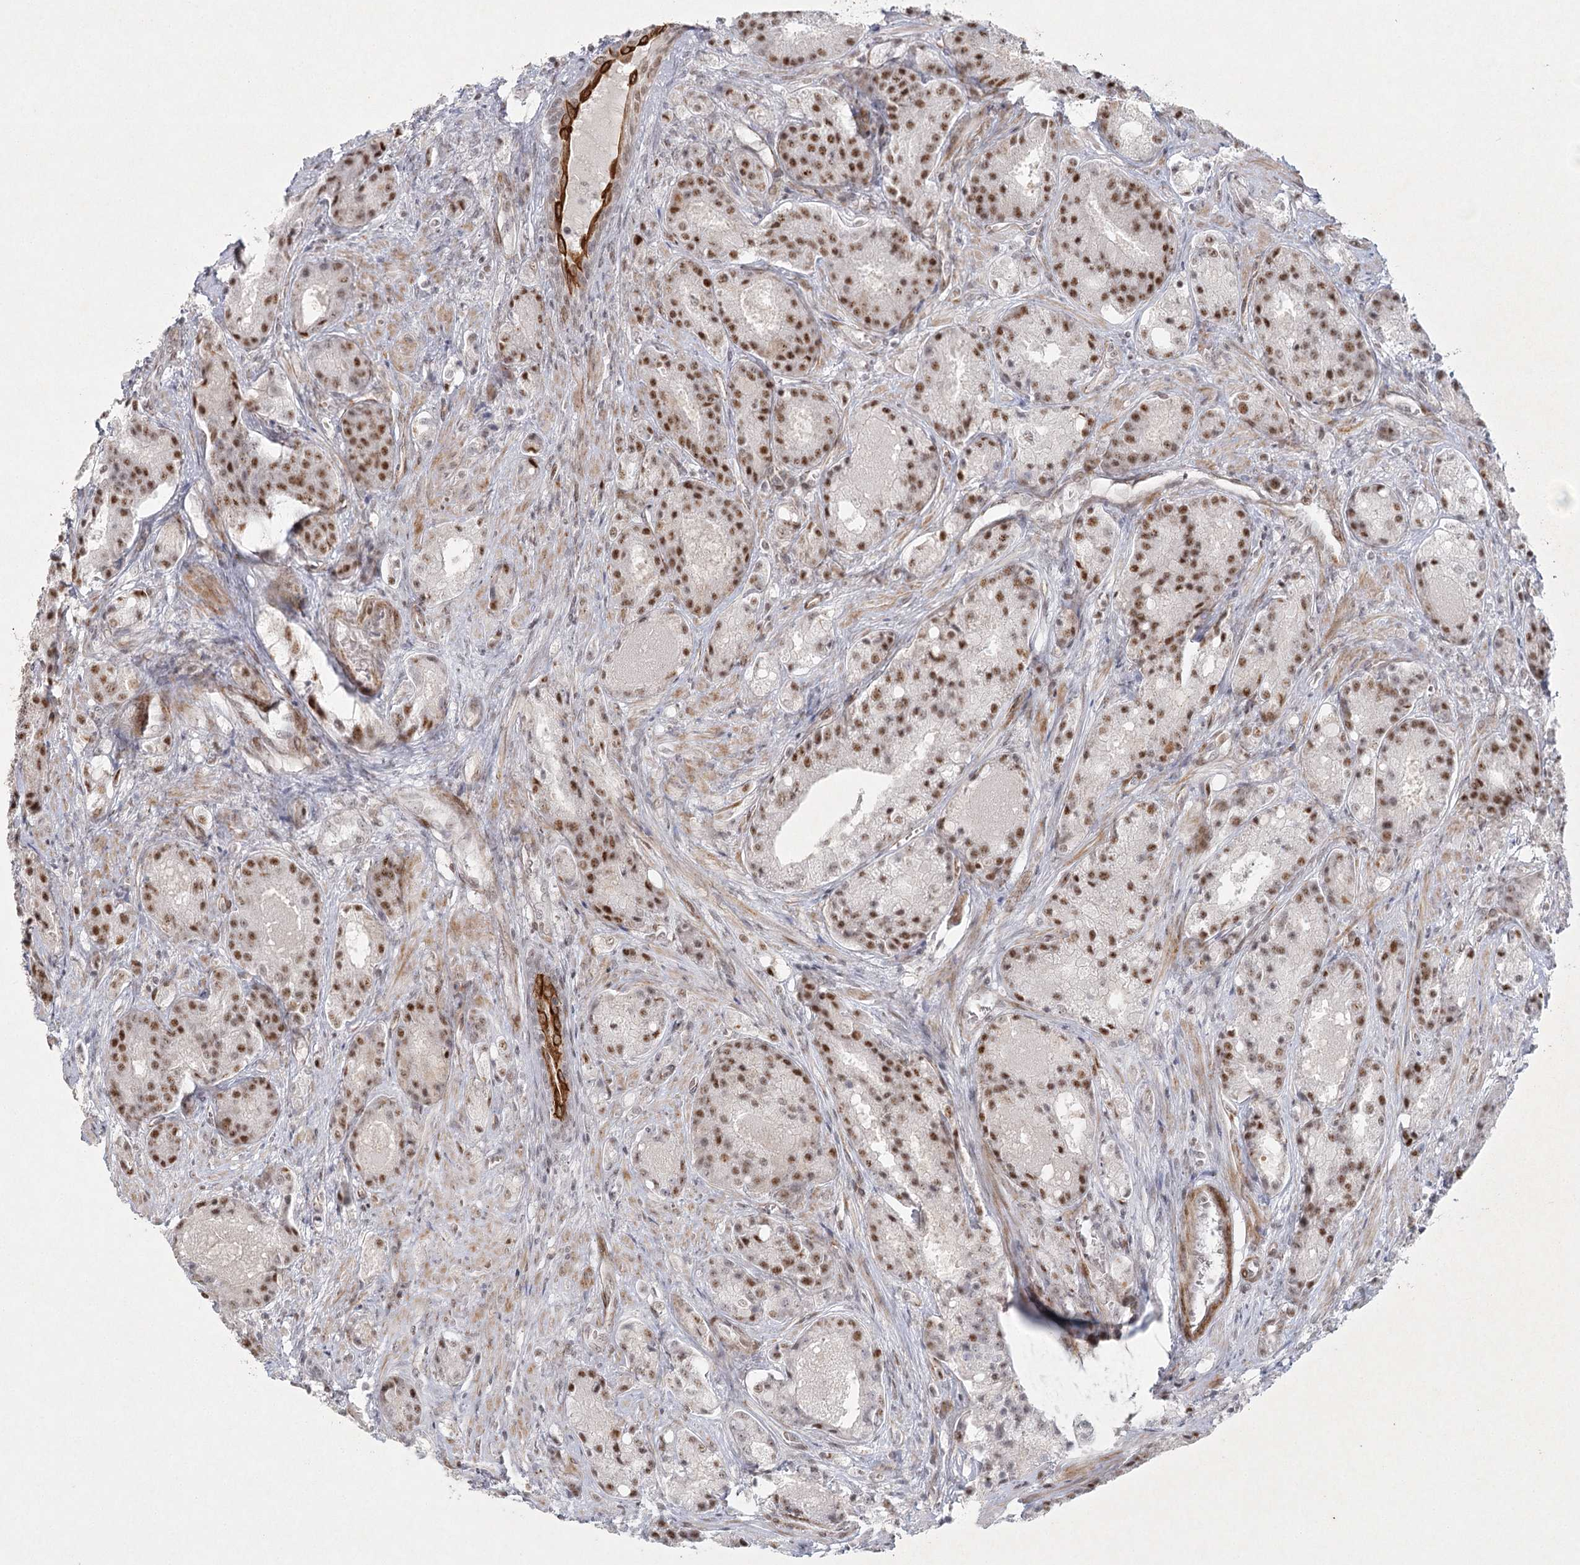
{"staining": {"intensity": "strong", "quantity": ">75%", "location": "nuclear"}, "tissue": "prostate cancer", "cell_type": "Tumor cells", "image_type": "cancer", "snomed": [{"axis": "morphology", "description": "Adenocarcinoma, High grade"}, {"axis": "topography", "description": "Prostate"}], "caption": "Prostate cancer stained for a protein reveals strong nuclear positivity in tumor cells.", "gene": "U2SURP", "patient": {"sex": "male", "age": 60}}